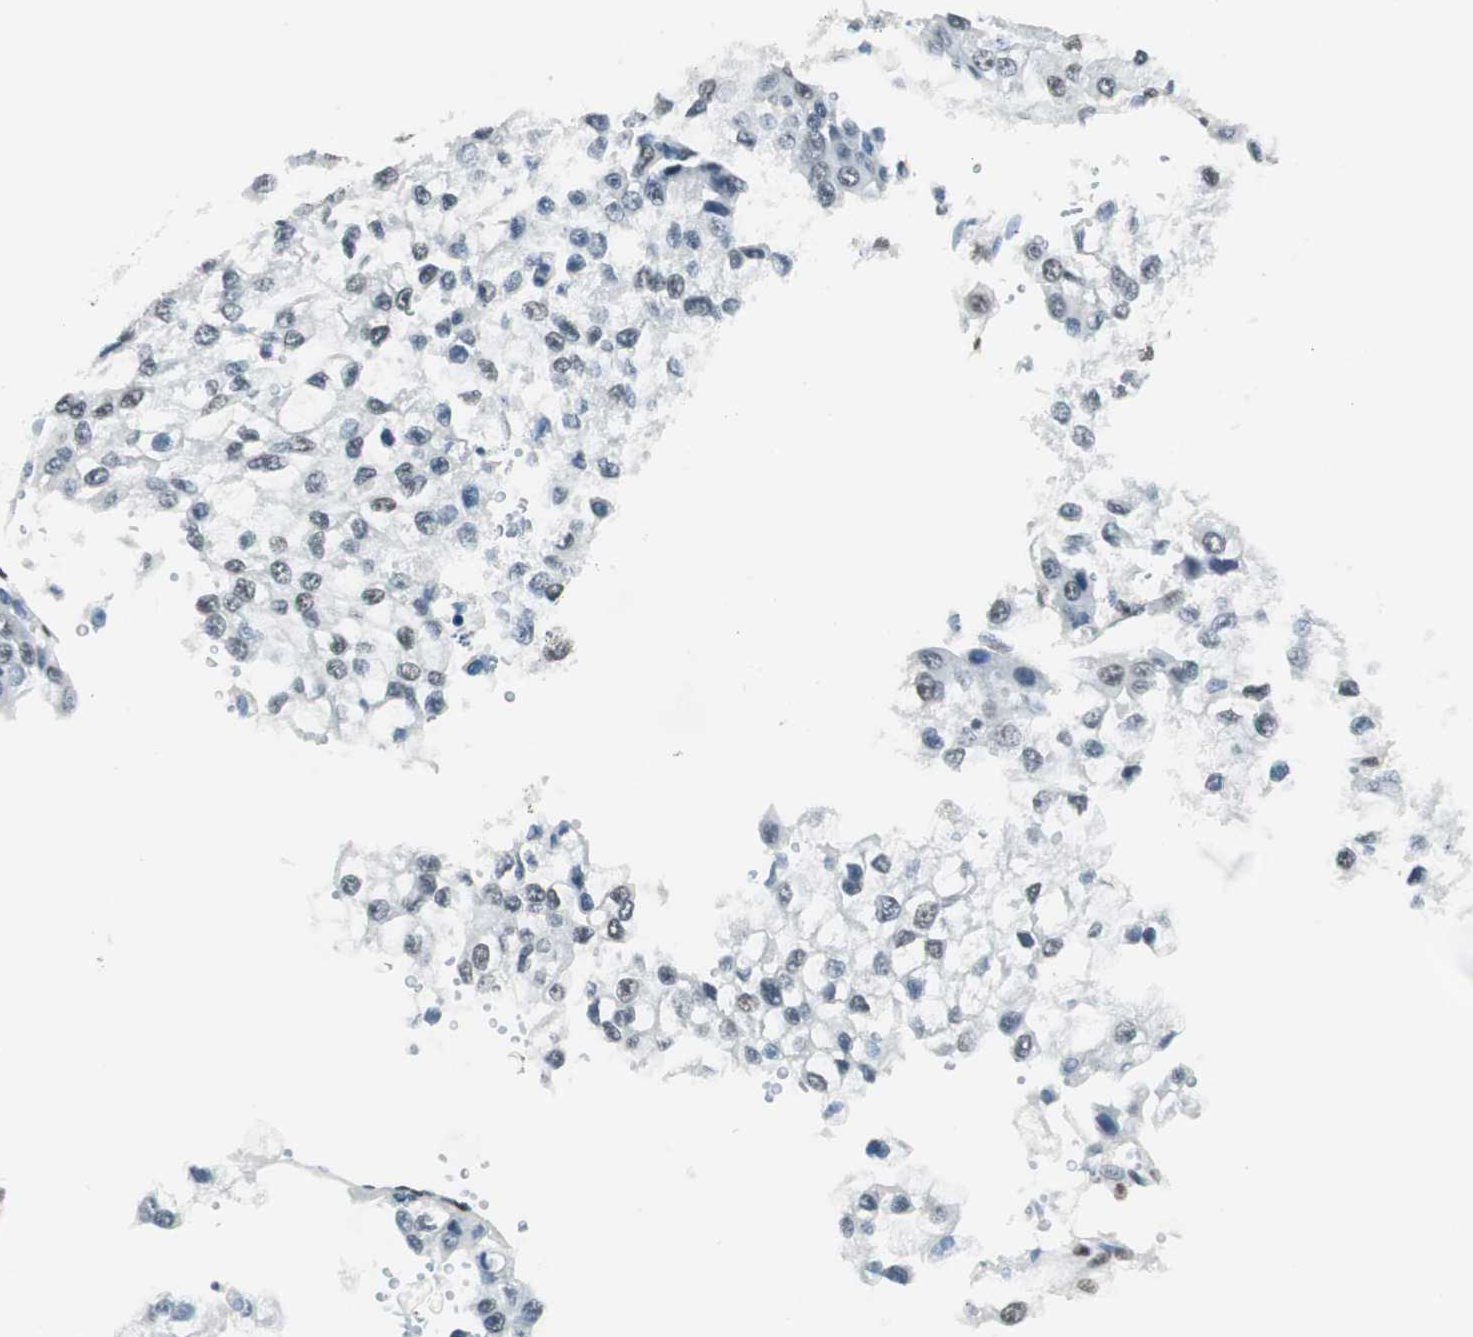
{"staining": {"intensity": "negative", "quantity": "none", "location": "none"}, "tissue": "liver cancer", "cell_type": "Tumor cells", "image_type": "cancer", "snomed": [{"axis": "morphology", "description": "Carcinoma, Hepatocellular, NOS"}, {"axis": "topography", "description": "Liver"}], "caption": "Immunohistochemistry of liver cancer (hepatocellular carcinoma) demonstrates no expression in tumor cells.", "gene": "ZBTB17", "patient": {"sex": "female", "age": 66}}